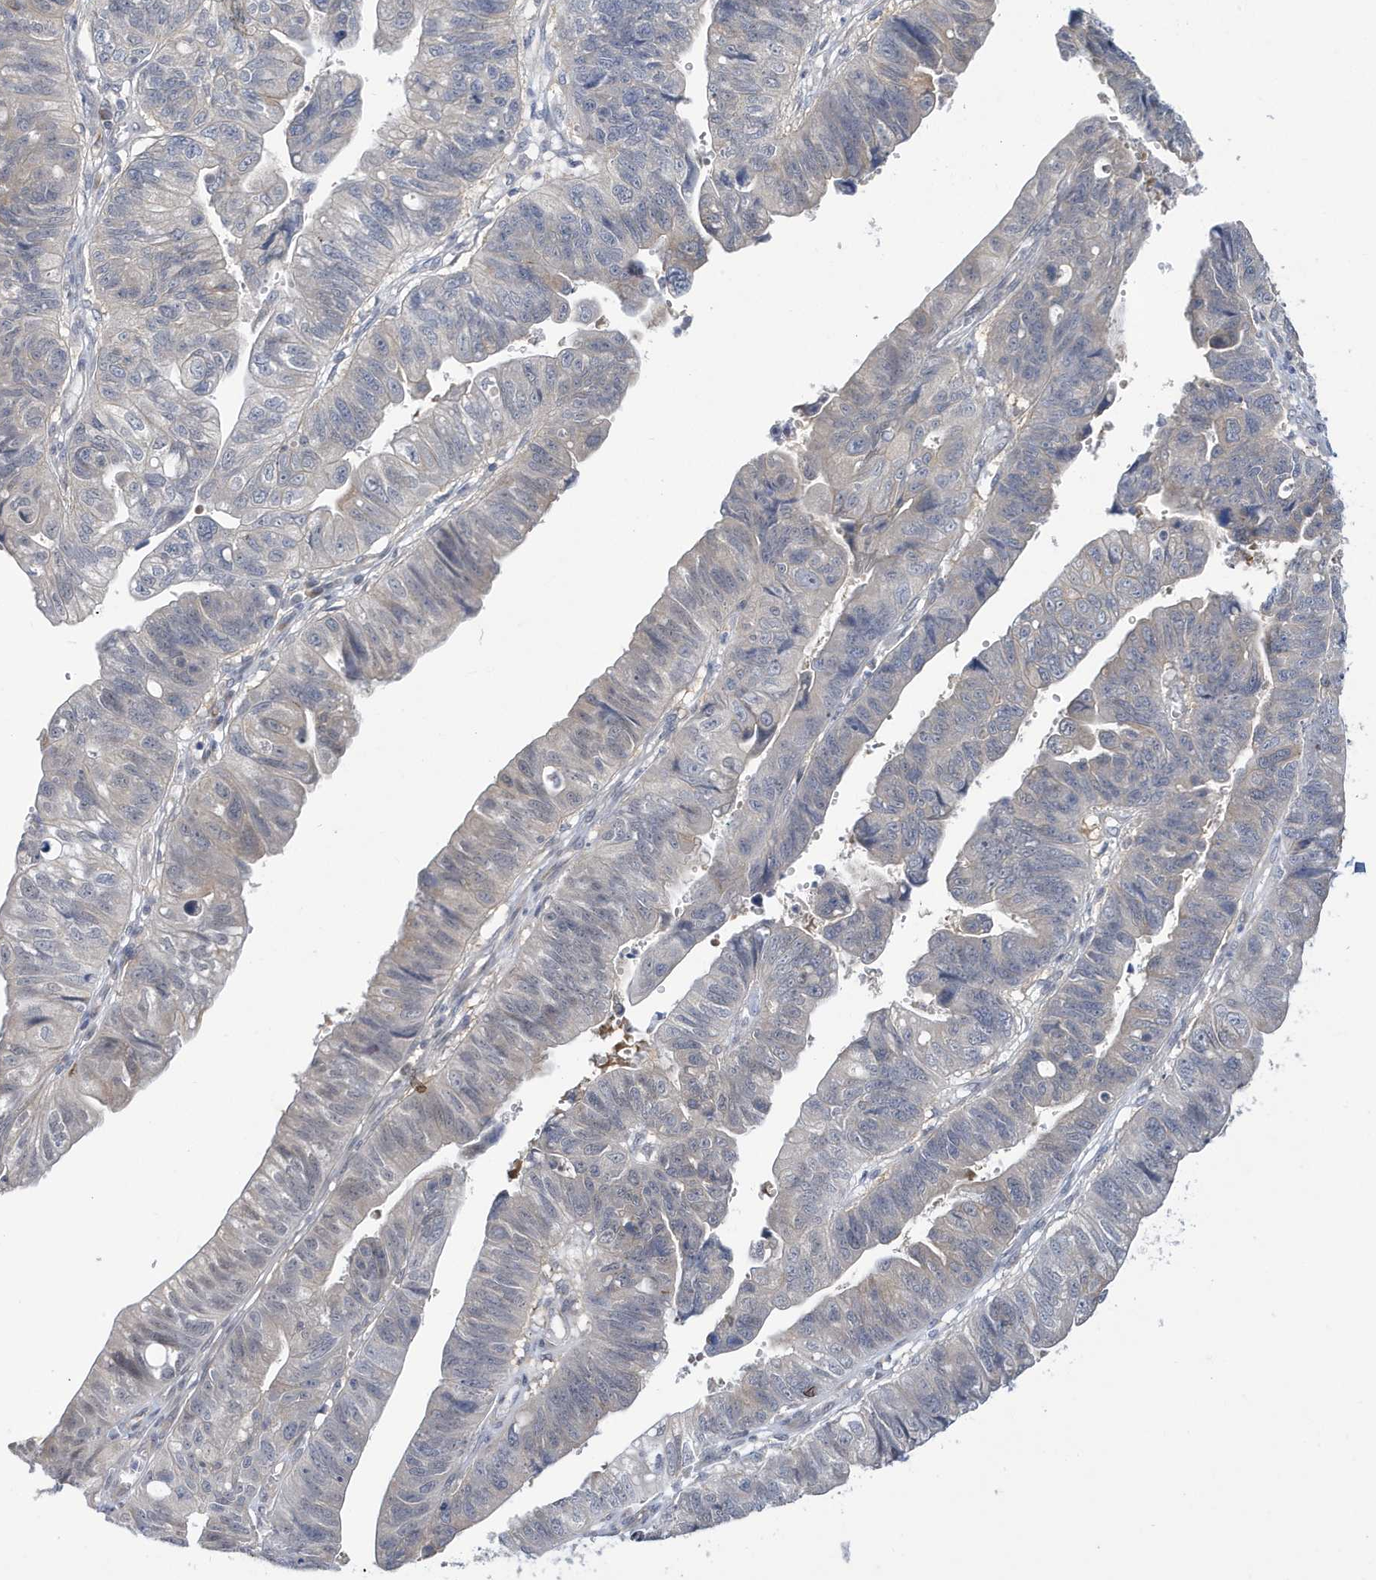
{"staining": {"intensity": "weak", "quantity": "<25%", "location": "cytoplasmic/membranous"}, "tissue": "stomach cancer", "cell_type": "Tumor cells", "image_type": "cancer", "snomed": [{"axis": "morphology", "description": "Adenocarcinoma, NOS"}, {"axis": "topography", "description": "Stomach"}], "caption": "Immunohistochemistry photomicrograph of neoplastic tissue: stomach adenocarcinoma stained with DAB (3,3'-diaminobenzidine) demonstrates no significant protein staining in tumor cells.", "gene": "ZNF654", "patient": {"sex": "male", "age": 59}}